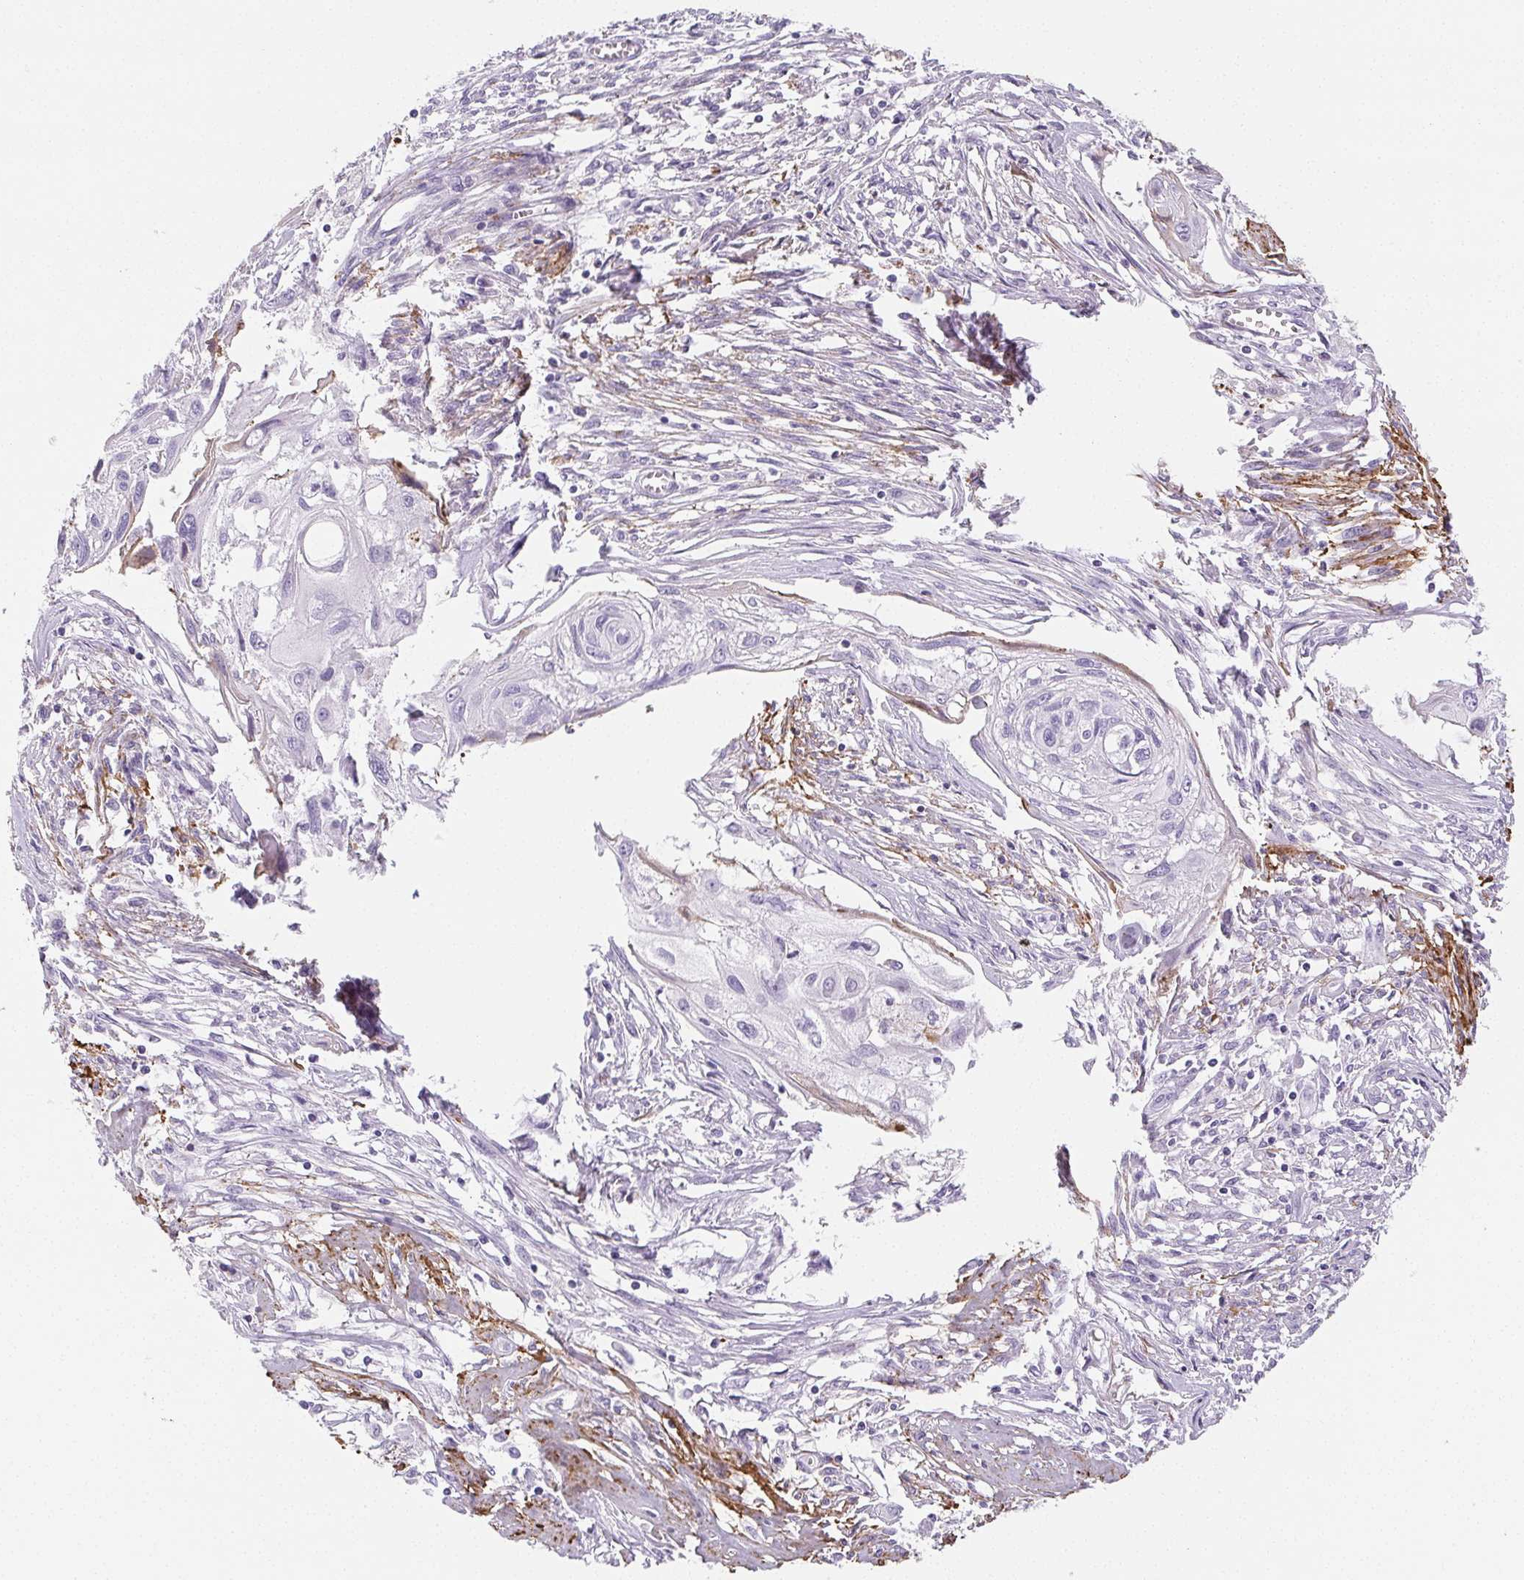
{"staining": {"intensity": "negative", "quantity": "none", "location": "none"}, "tissue": "cervical cancer", "cell_type": "Tumor cells", "image_type": "cancer", "snomed": [{"axis": "morphology", "description": "Squamous cell carcinoma, NOS"}, {"axis": "topography", "description": "Cervix"}], "caption": "Human squamous cell carcinoma (cervical) stained for a protein using immunohistochemistry shows no staining in tumor cells.", "gene": "VTN", "patient": {"sex": "female", "age": 49}}